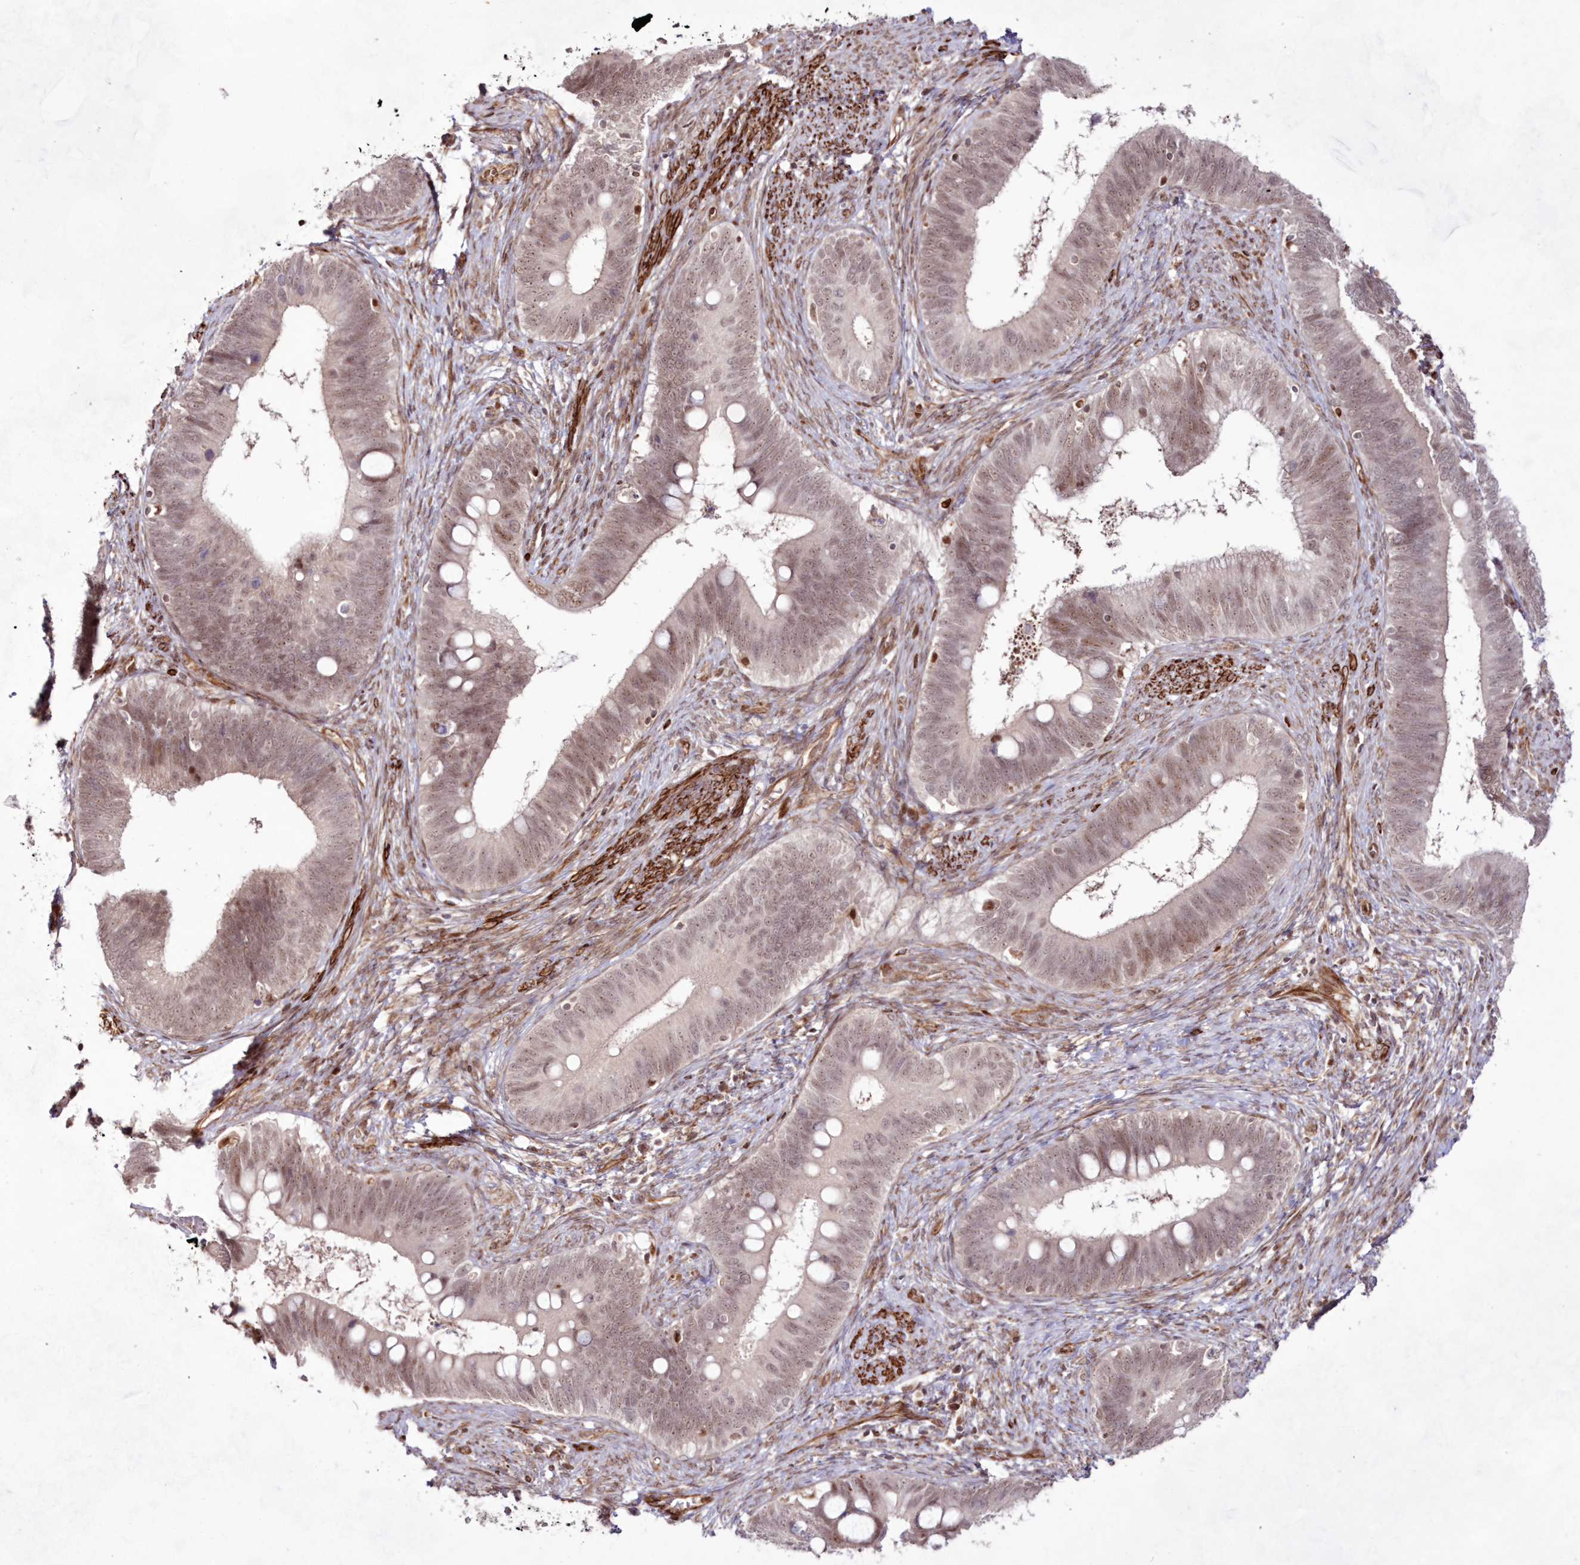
{"staining": {"intensity": "moderate", "quantity": ">75%", "location": "nuclear"}, "tissue": "cervical cancer", "cell_type": "Tumor cells", "image_type": "cancer", "snomed": [{"axis": "morphology", "description": "Adenocarcinoma, NOS"}, {"axis": "topography", "description": "Cervix"}], "caption": "Cervical adenocarcinoma stained with DAB immunohistochemistry (IHC) displays medium levels of moderate nuclear staining in approximately >75% of tumor cells.", "gene": "SNIP1", "patient": {"sex": "female", "age": 42}}